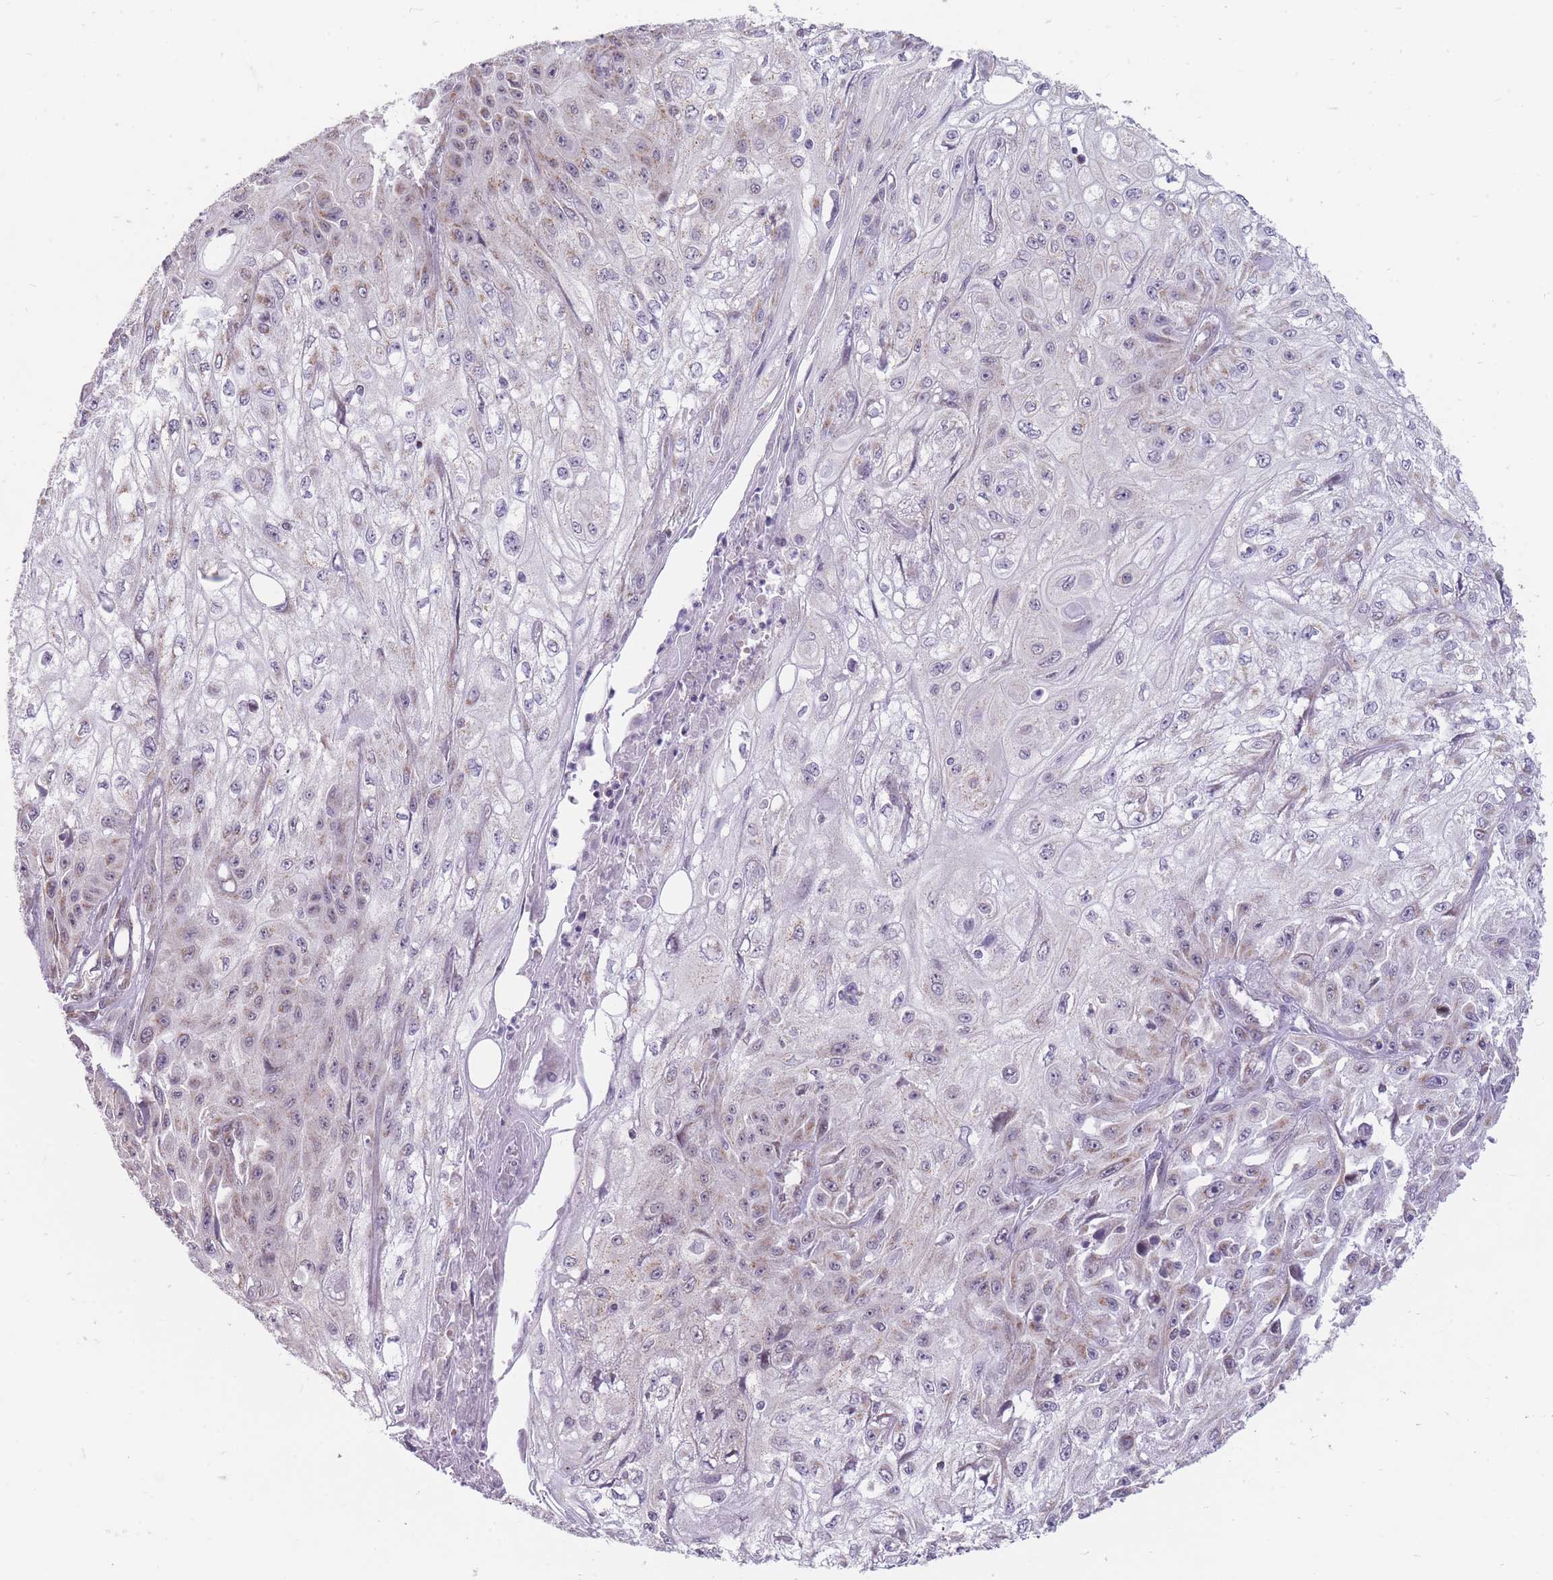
{"staining": {"intensity": "weak", "quantity": "<25%", "location": "cytoplasmic/membranous"}, "tissue": "skin cancer", "cell_type": "Tumor cells", "image_type": "cancer", "snomed": [{"axis": "morphology", "description": "Squamous cell carcinoma, NOS"}, {"axis": "morphology", "description": "Squamous cell carcinoma, metastatic, NOS"}, {"axis": "topography", "description": "Skin"}, {"axis": "topography", "description": "Lymph node"}], "caption": "There is no significant expression in tumor cells of skin squamous cell carcinoma.", "gene": "NELL1", "patient": {"sex": "male", "age": 75}}